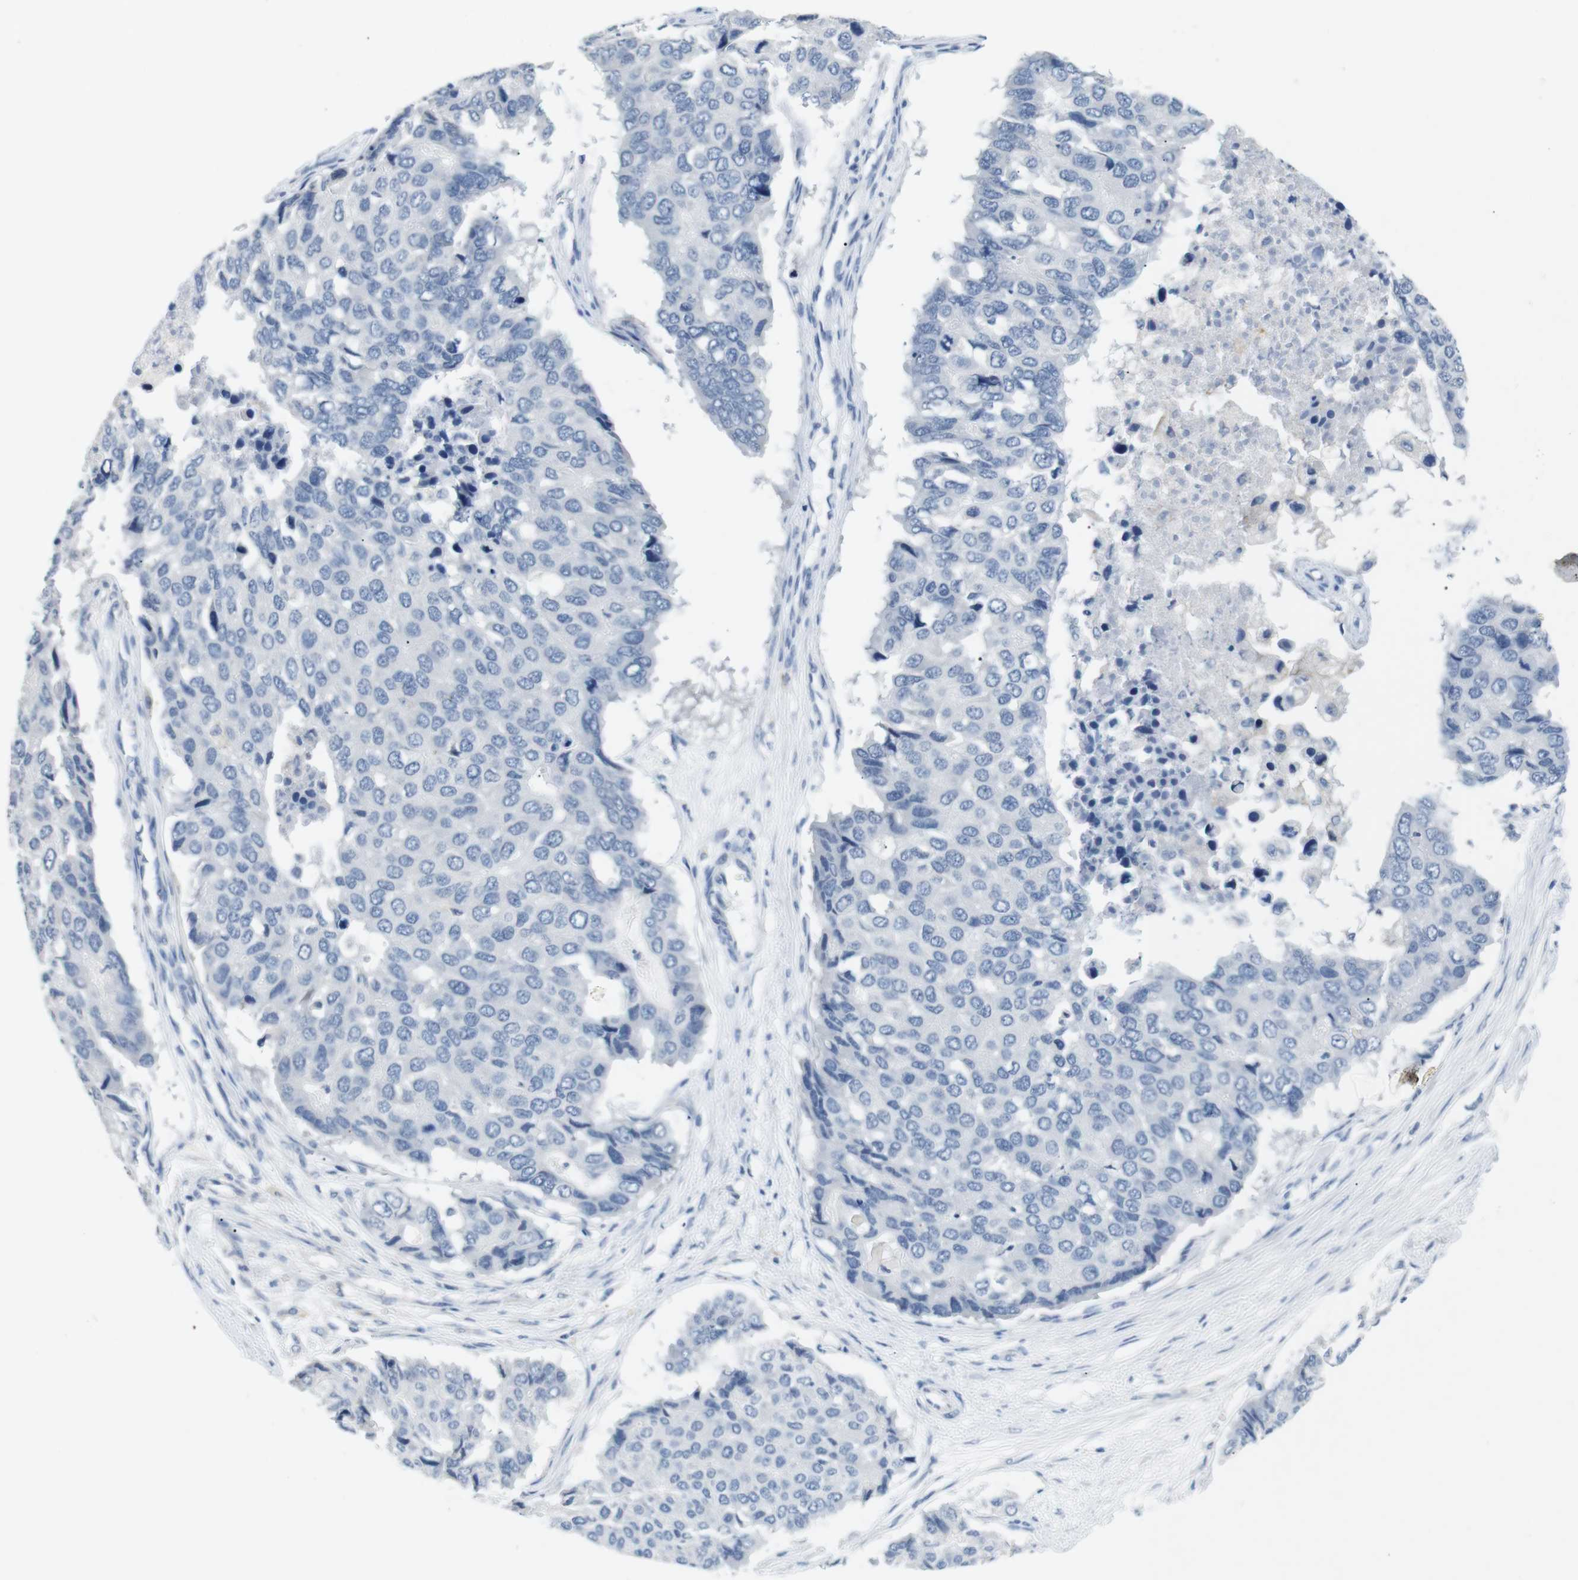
{"staining": {"intensity": "negative", "quantity": "none", "location": "none"}, "tissue": "pancreatic cancer", "cell_type": "Tumor cells", "image_type": "cancer", "snomed": [{"axis": "morphology", "description": "Adenocarcinoma, NOS"}, {"axis": "topography", "description": "Pancreas"}], "caption": "Protein analysis of pancreatic cancer exhibits no significant positivity in tumor cells.", "gene": "FCGRT", "patient": {"sex": "male", "age": 50}}